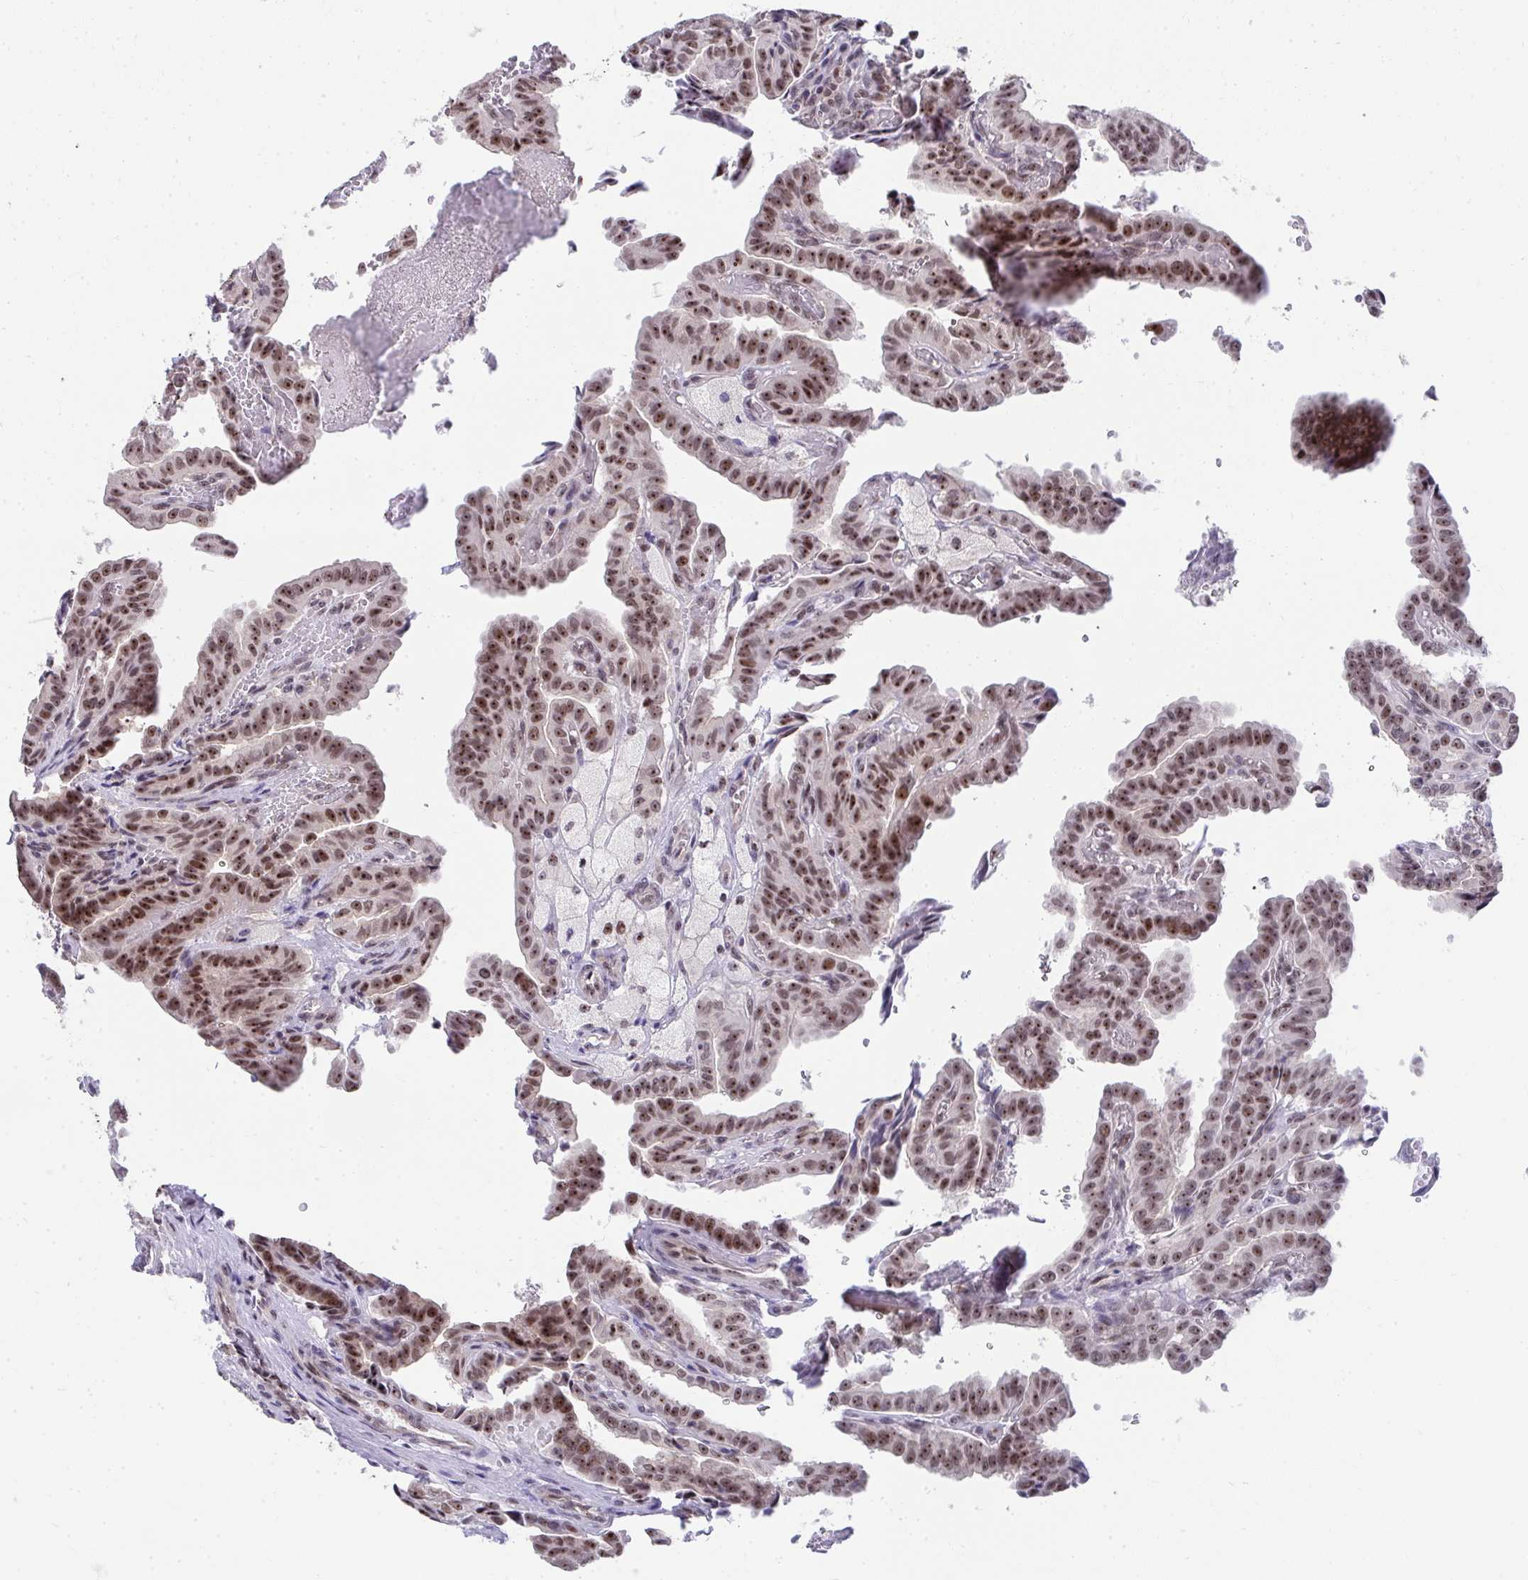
{"staining": {"intensity": "moderate", "quantity": ">75%", "location": "nuclear"}, "tissue": "thyroid cancer", "cell_type": "Tumor cells", "image_type": "cancer", "snomed": [{"axis": "morphology", "description": "Papillary adenocarcinoma, NOS"}, {"axis": "topography", "description": "Thyroid gland"}], "caption": "Protein staining demonstrates moderate nuclear staining in approximately >75% of tumor cells in thyroid papillary adenocarcinoma. (Stains: DAB in brown, nuclei in blue, Microscopy: brightfield microscopy at high magnification).", "gene": "HIRA", "patient": {"sex": "male", "age": 87}}